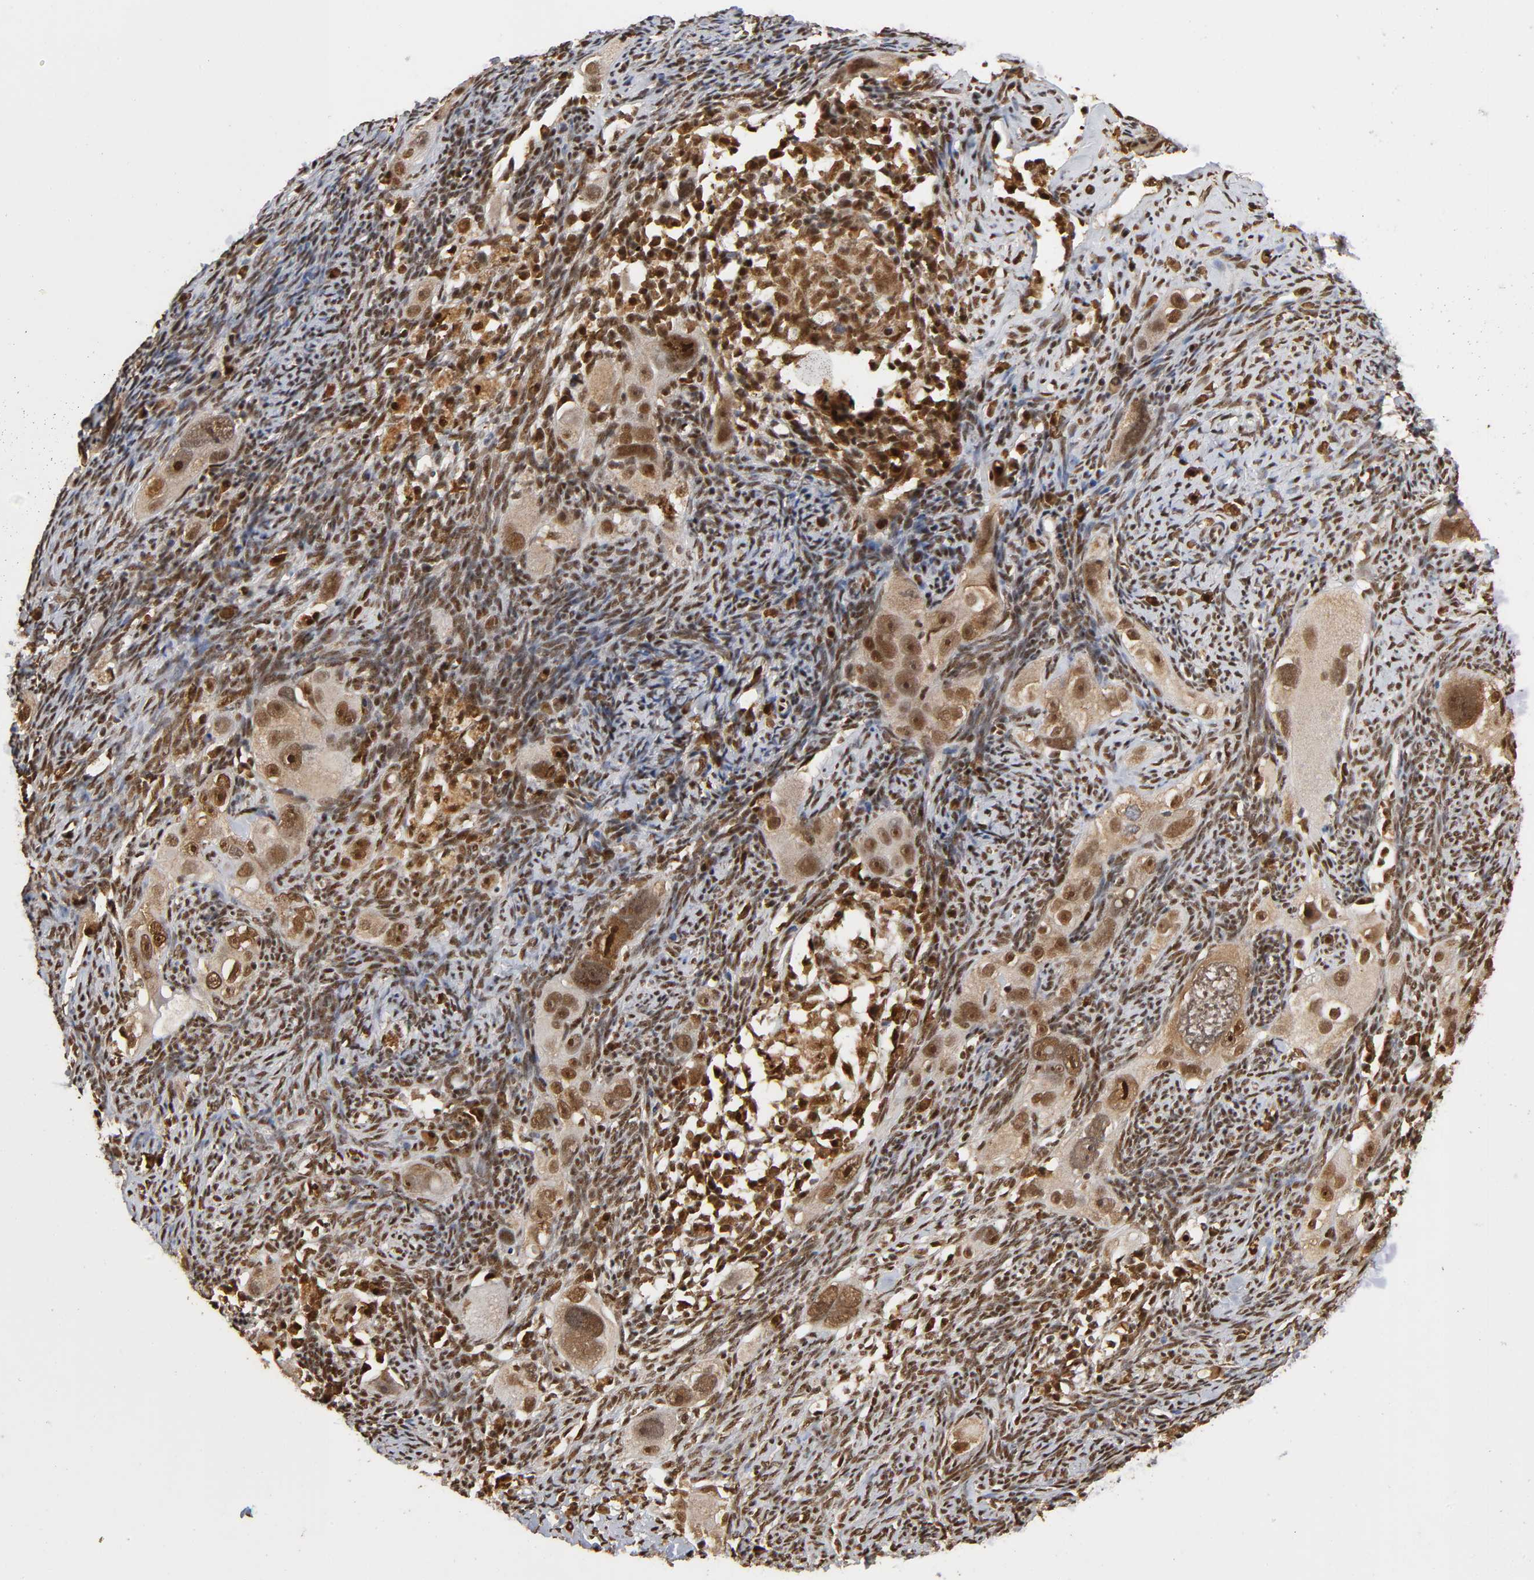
{"staining": {"intensity": "strong", "quantity": ">75%", "location": "cytoplasmic/membranous,nuclear"}, "tissue": "ovarian cancer", "cell_type": "Tumor cells", "image_type": "cancer", "snomed": [{"axis": "morphology", "description": "Normal tissue, NOS"}, {"axis": "morphology", "description": "Cystadenocarcinoma, serous, NOS"}, {"axis": "topography", "description": "Ovary"}], "caption": "An IHC histopathology image of neoplastic tissue is shown. Protein staining in brown highlights strong cytoplasmic/membranous and nuclear positivity in ovarian serous cystadenocarcinoma within tumor cells. (Stains: DAB in brown, nuclei in blue, Microscopy: brightfield microscopy at high magnification).", "gene": "RNF122", "patient": {"sex": "female", "age": 62}}